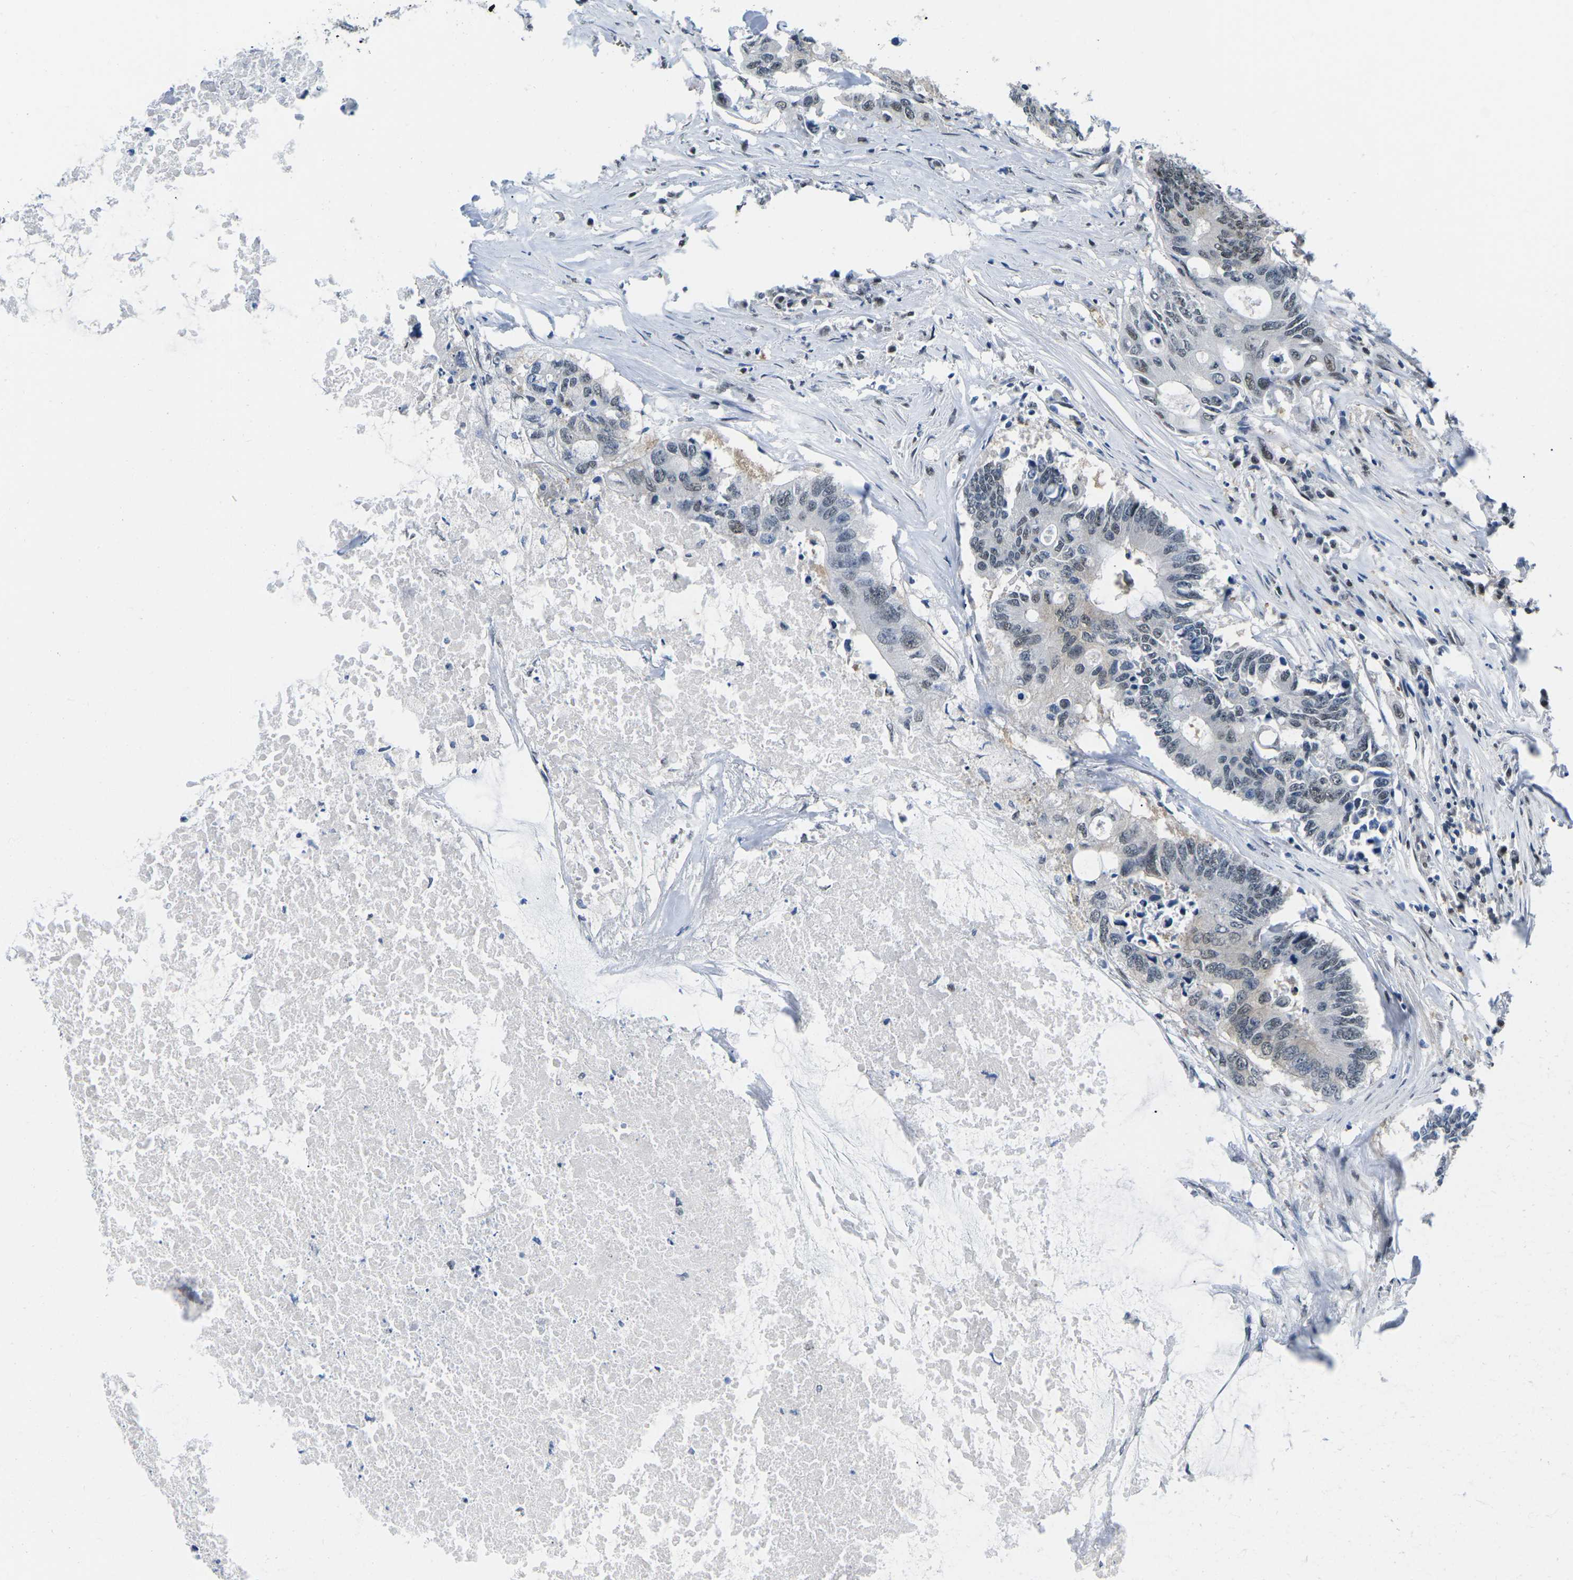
{"staining": {"intensity": "weak", "quantity": "<25%", "location": "nuclear"}, "tissue": "colorectal cancer", "cell_type": "Tumor cells", "image_type": "cancer", "snomed": [{"axis": "morphology", "description": "Adenocarcinoma, NOS"}, {"axis": "topography", "description": "Colon"}], "caption": "Micrograph shows no significant protein staining in tumor cells of colorectal adenocarcinoma. Brightfield microscopy of IHC stained with DAB (3,3'-diaminobenzidine) (brown) and hematoxylin (blue), captured at high magnification.", "gene": "UBA7", "patient": {"sex": "male", "age": 71}}